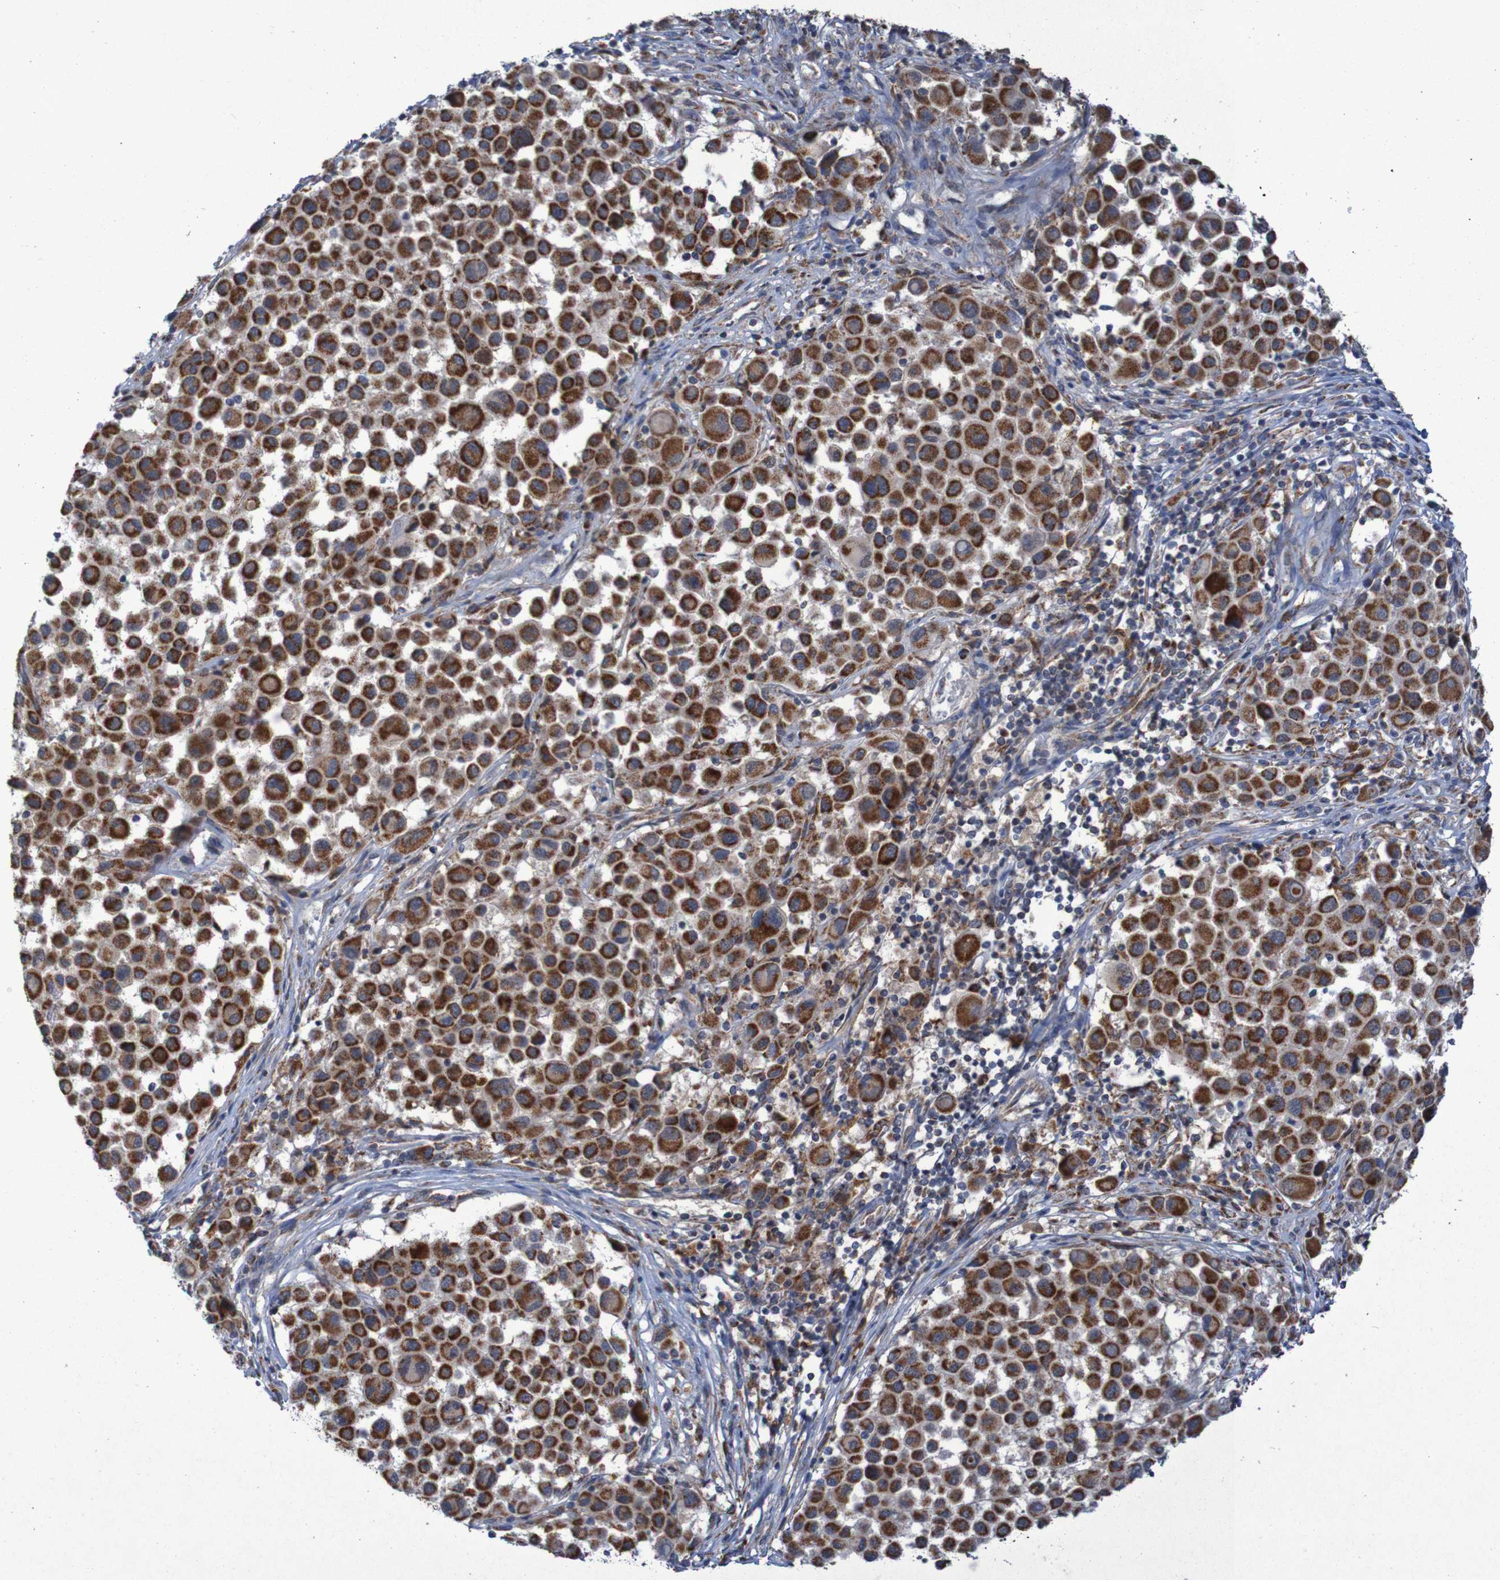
{"staining": {"intensity": "strong", "quantity": ">75%", "location": "cytoplasmic/membranous"}, "tissue": "melanoma", "cell_type": "Tumor cells", "image_type": "cancer", "snomed": [{"axis": "morphology", "description": "Malignant melanoma, Metastatic site"}, {"axis": "topography", "description": "Lymph node"}], "caption": "Malignant melanoma (metastatic site) stained with a protein marker reveals strong staining in tumor cells.", "gene": "CCDC51", "patient": {"sex": "male", "age": 61}}